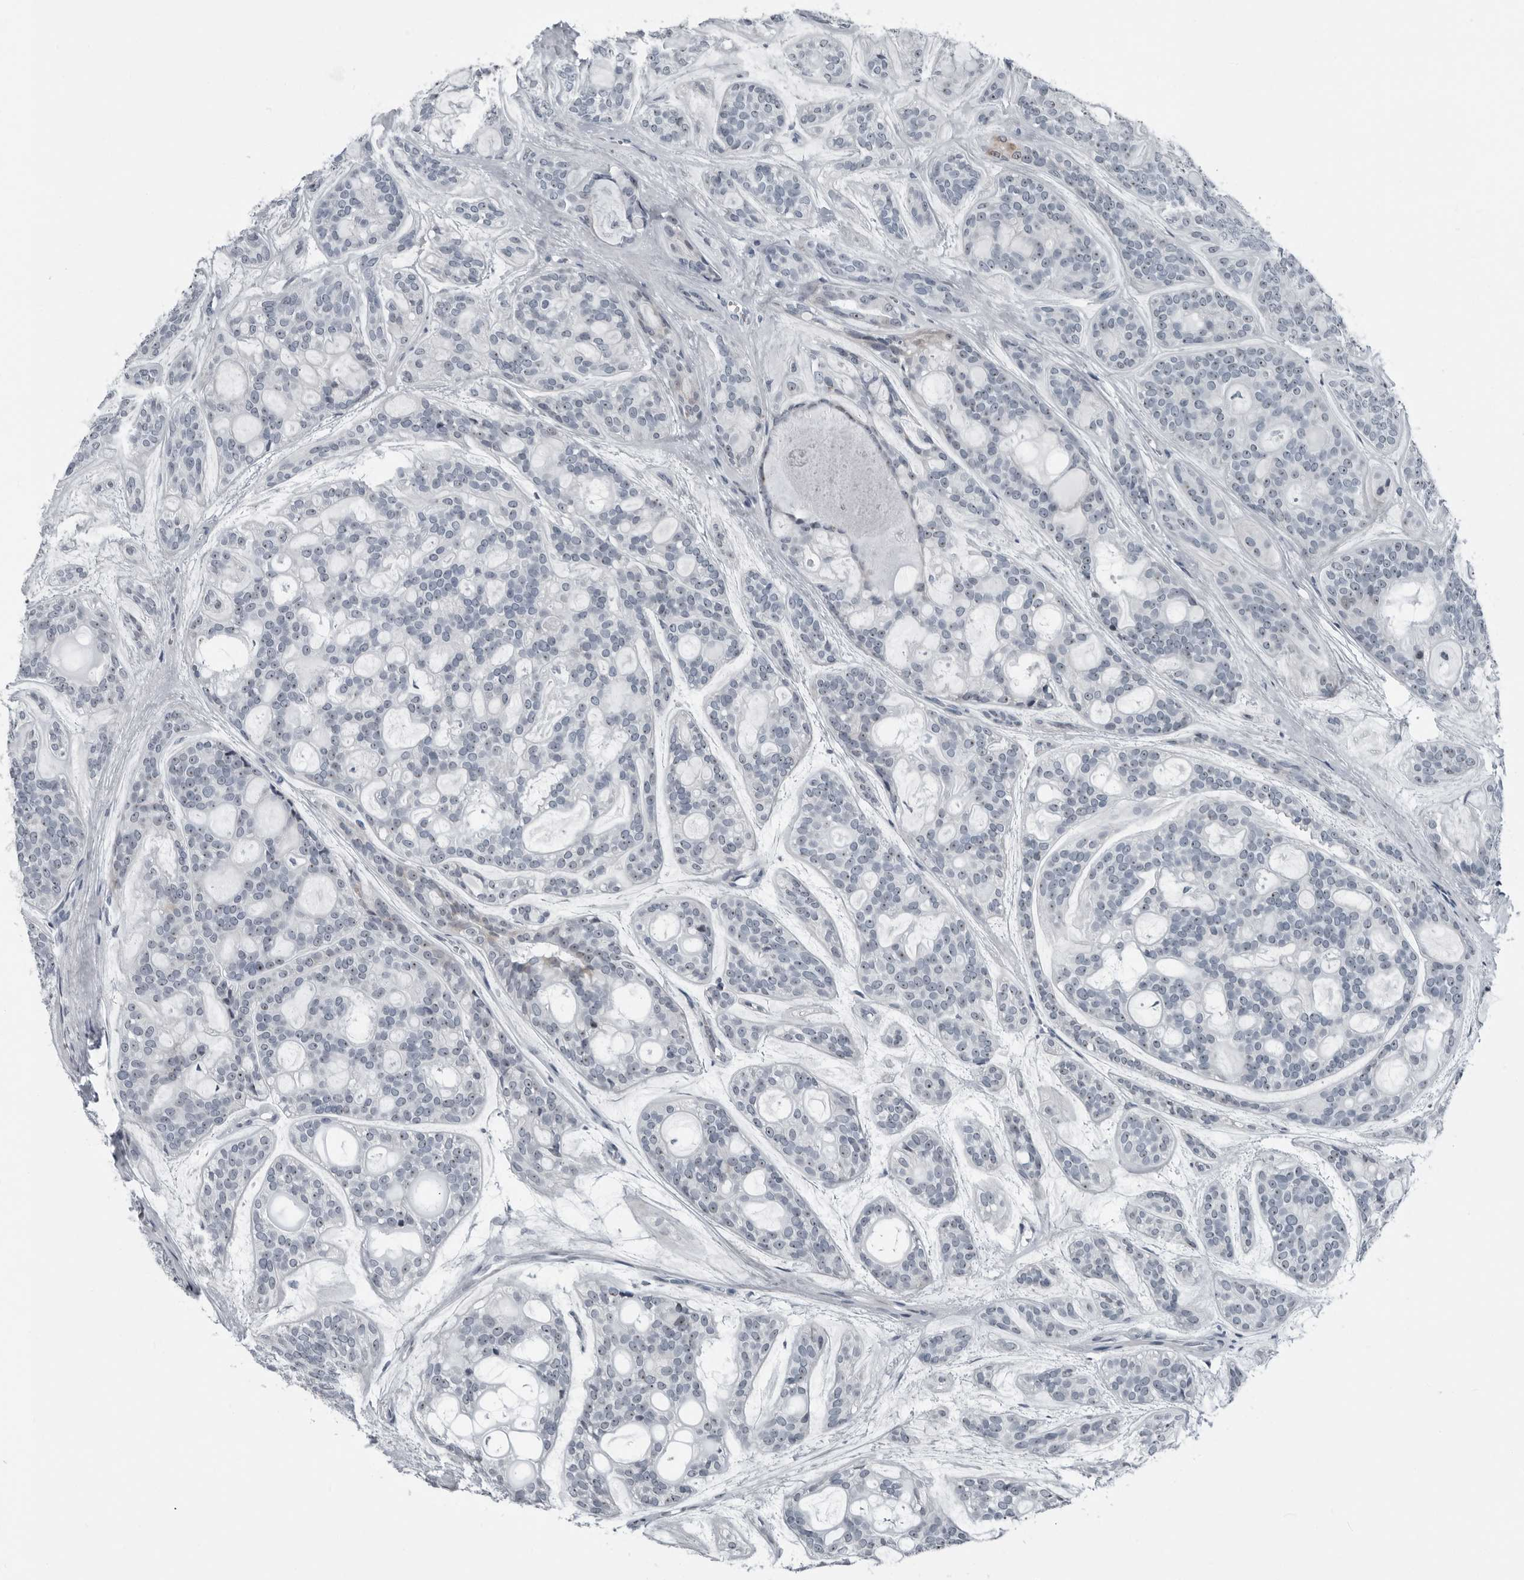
{"staining": {"intensity": "negative", "quantity": "none", "location": "none"}, "tissue": "head and neck cancer", "cell_type": "Tumor cells", "image_type": "cancer", "snomed": [{"axis": "morphology", "description": "Adenocarcinoma, NOS"}, {"axis": "topography", "description": "Head-Neck"}], "caption": "Tumor cells show no significant expression in head and neck cancer.", "gene": "PDCD11", "patient": {"sex": "male", "age": 66}}